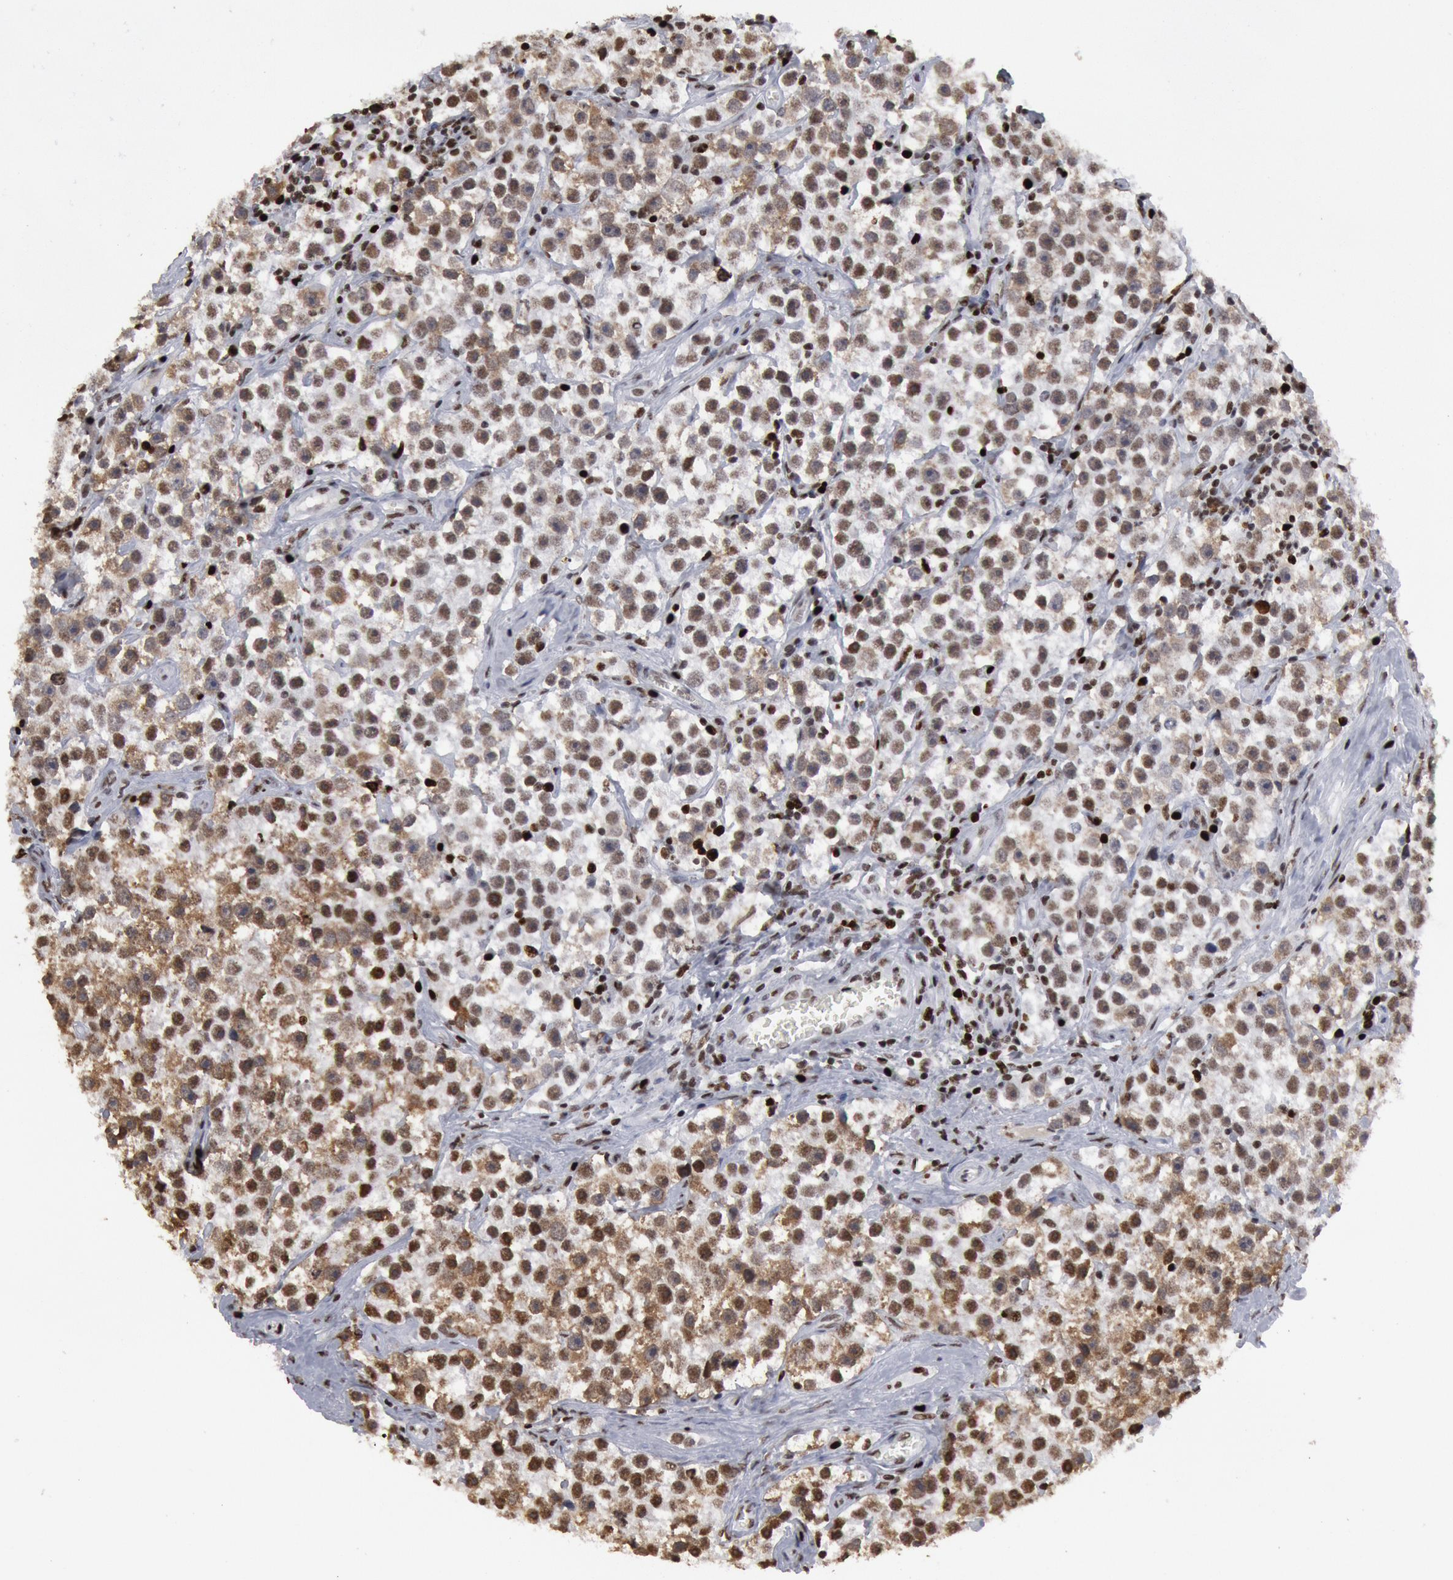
{"staining": {"intensity": "moderate", "quantity": ">75%", "location": "cytoplasmic/membranous,nuclear"}, "tissue": "testis cancer", "cell_type": "Tumor cells", "image_type": "cancer", "snomed": [{"axis": "morphology", "description": "Seminoma, NOS"}, {"axis": "topography", "description": "Testis"}], "caption": "Testis cancer stained for a protein shows moderate cytoplasmic/membranous and nuclear positivity in tumor cells.", "gene": "SUB1", "patient": {"sex": "male", "age": 32}}